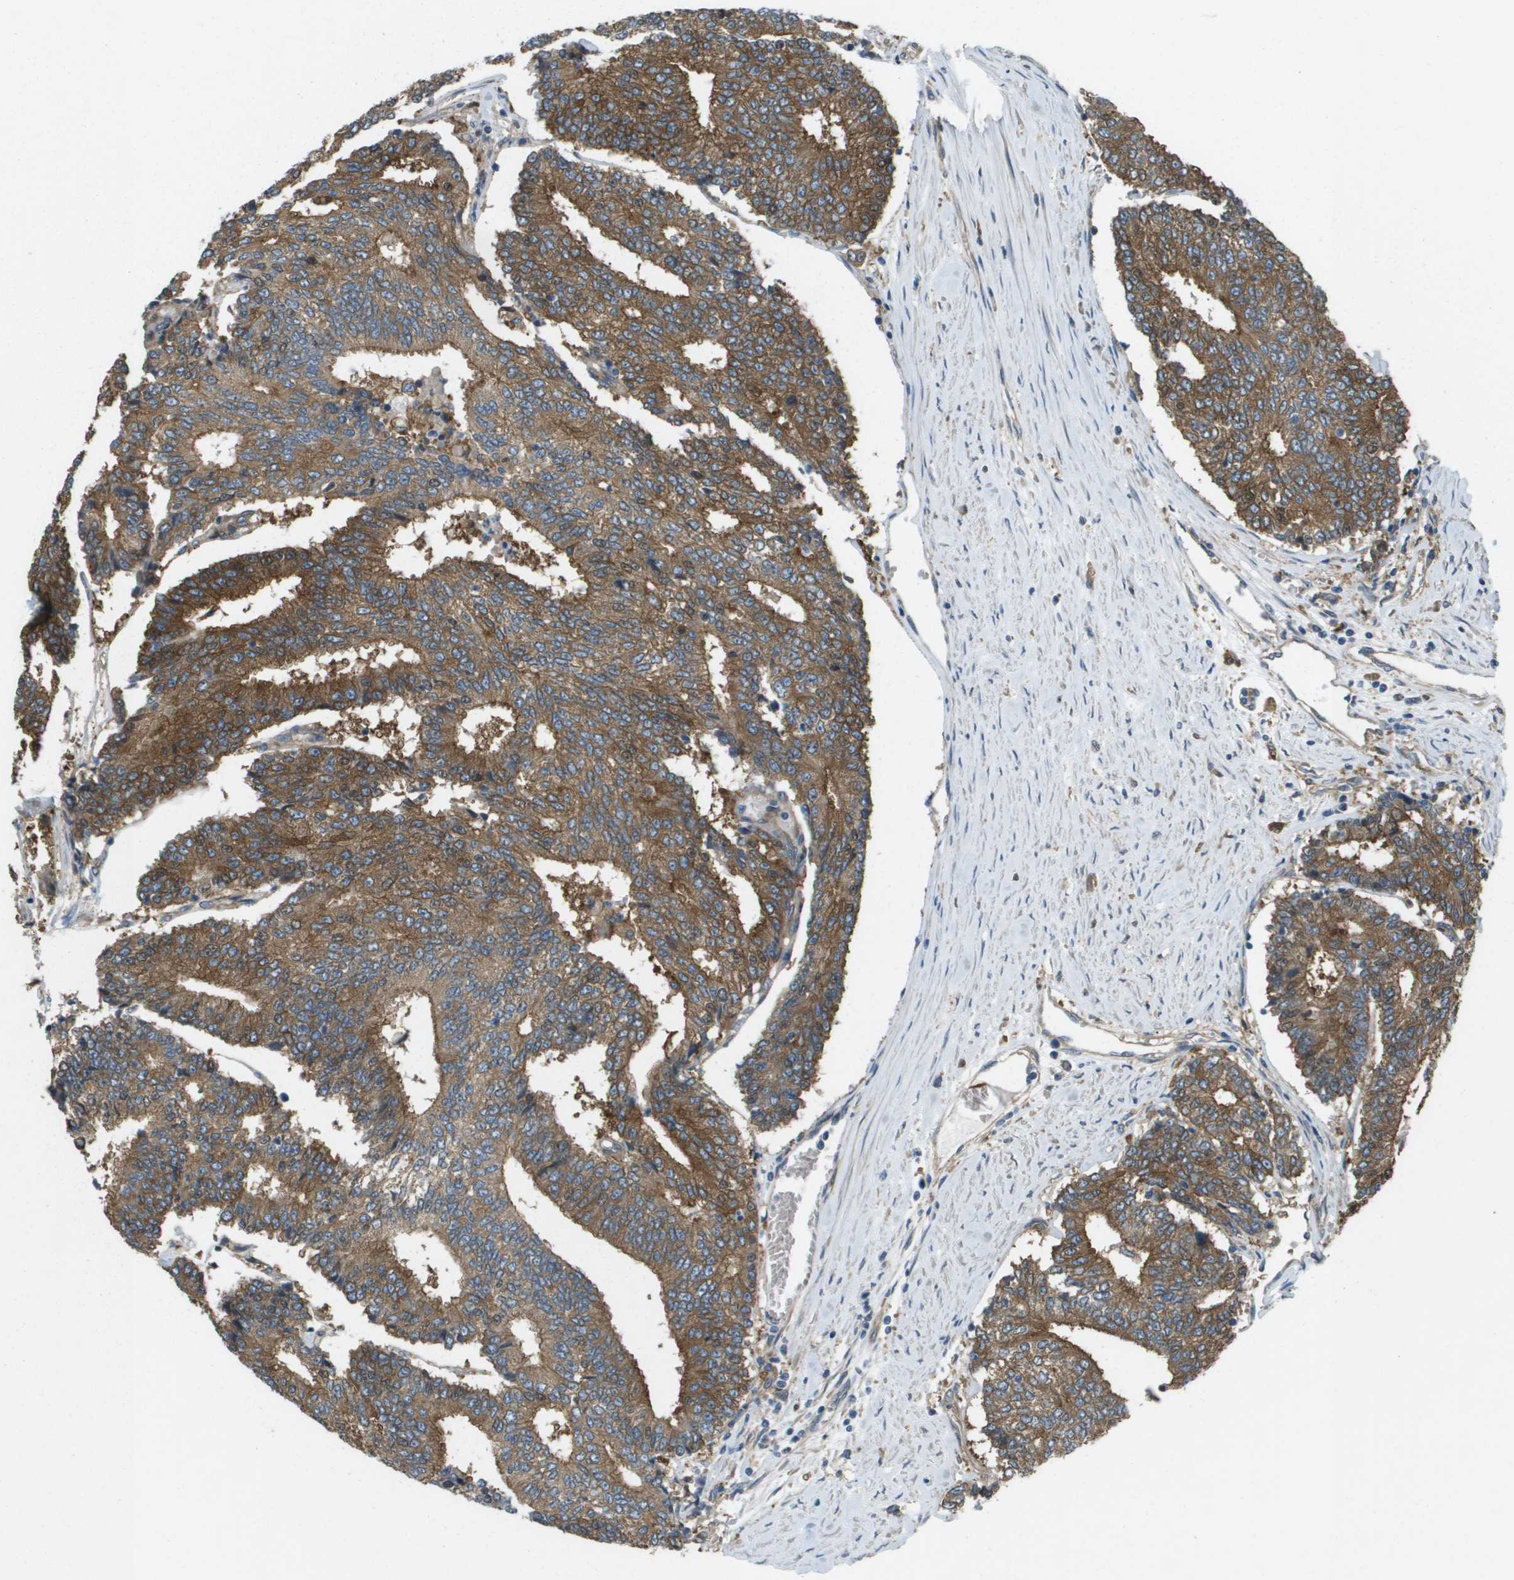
{"staining": {"intensity": "strong", "quantity": ">75%", "location": "cytoplasmic/membranous"}, "tissue": "prostate cancer", "cell_type": "Tumor cells", "image_type": "cancer", "snomed": [{"axis": "morphology", "description": "Normal tissue, NOS"}, {"axis": "morphology", "description": "Adenocarcinoma, High grade"}, {"axis": "topography", "description": "Prostate"}, {"axis": "topography", "description": "Seminal veicle"}], "caption": "The photomicrograph reveals a brown stain indicating the presence of a protein in the cytoplasmic/membranous of tumor cells in prostate high-grade adenocarcinoma.", "gene": "CORO1B", "patient": {"sex": "male", "age": 55}}